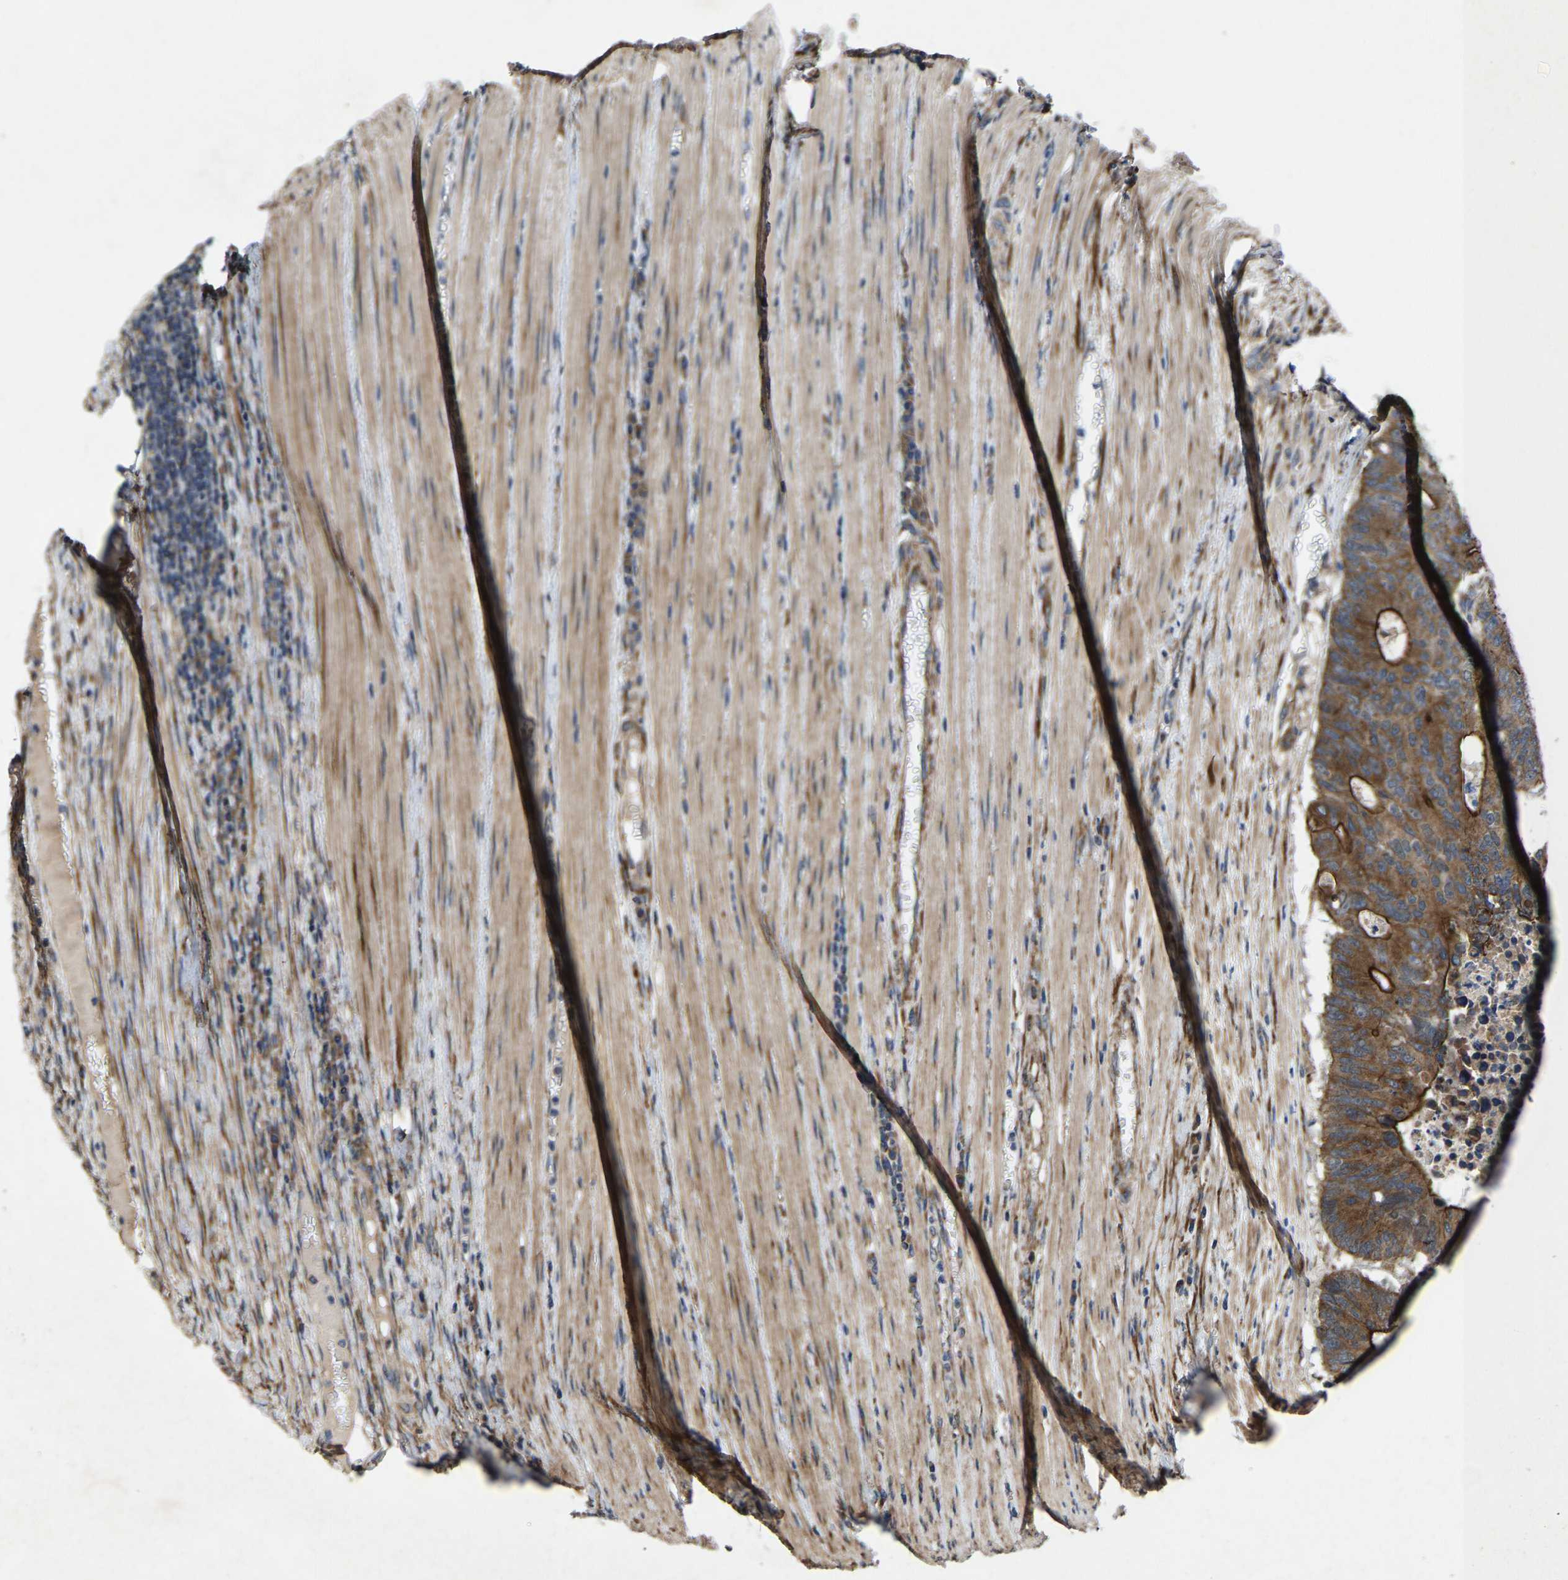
{"staining": {"intensity": "moderate", "quantity": ">75%", "location": "cytoplasmic/membranous"}, "tissue": "colorectal cancer", "cell_type": "Tumor cells", "image_type": "cancer", "snomed": [{"axis": "morphology", "description": "Adenocarcinoma, NOS"}, {"axis": "topography", "description": "Colon"}], "caption": "Immunohistochemical staining of colorectal cancer (adenocarcinoma) demonstrates moderate cytoplasmic/membranous protein positivity in about >75% of tumor cells. (DAB (3,3'-diaminobenzidine) IHC, brown staining for protein, blue staining for nuclei).", "gene": "PDP1", "patient": {"sex": "male", "age": 87}}